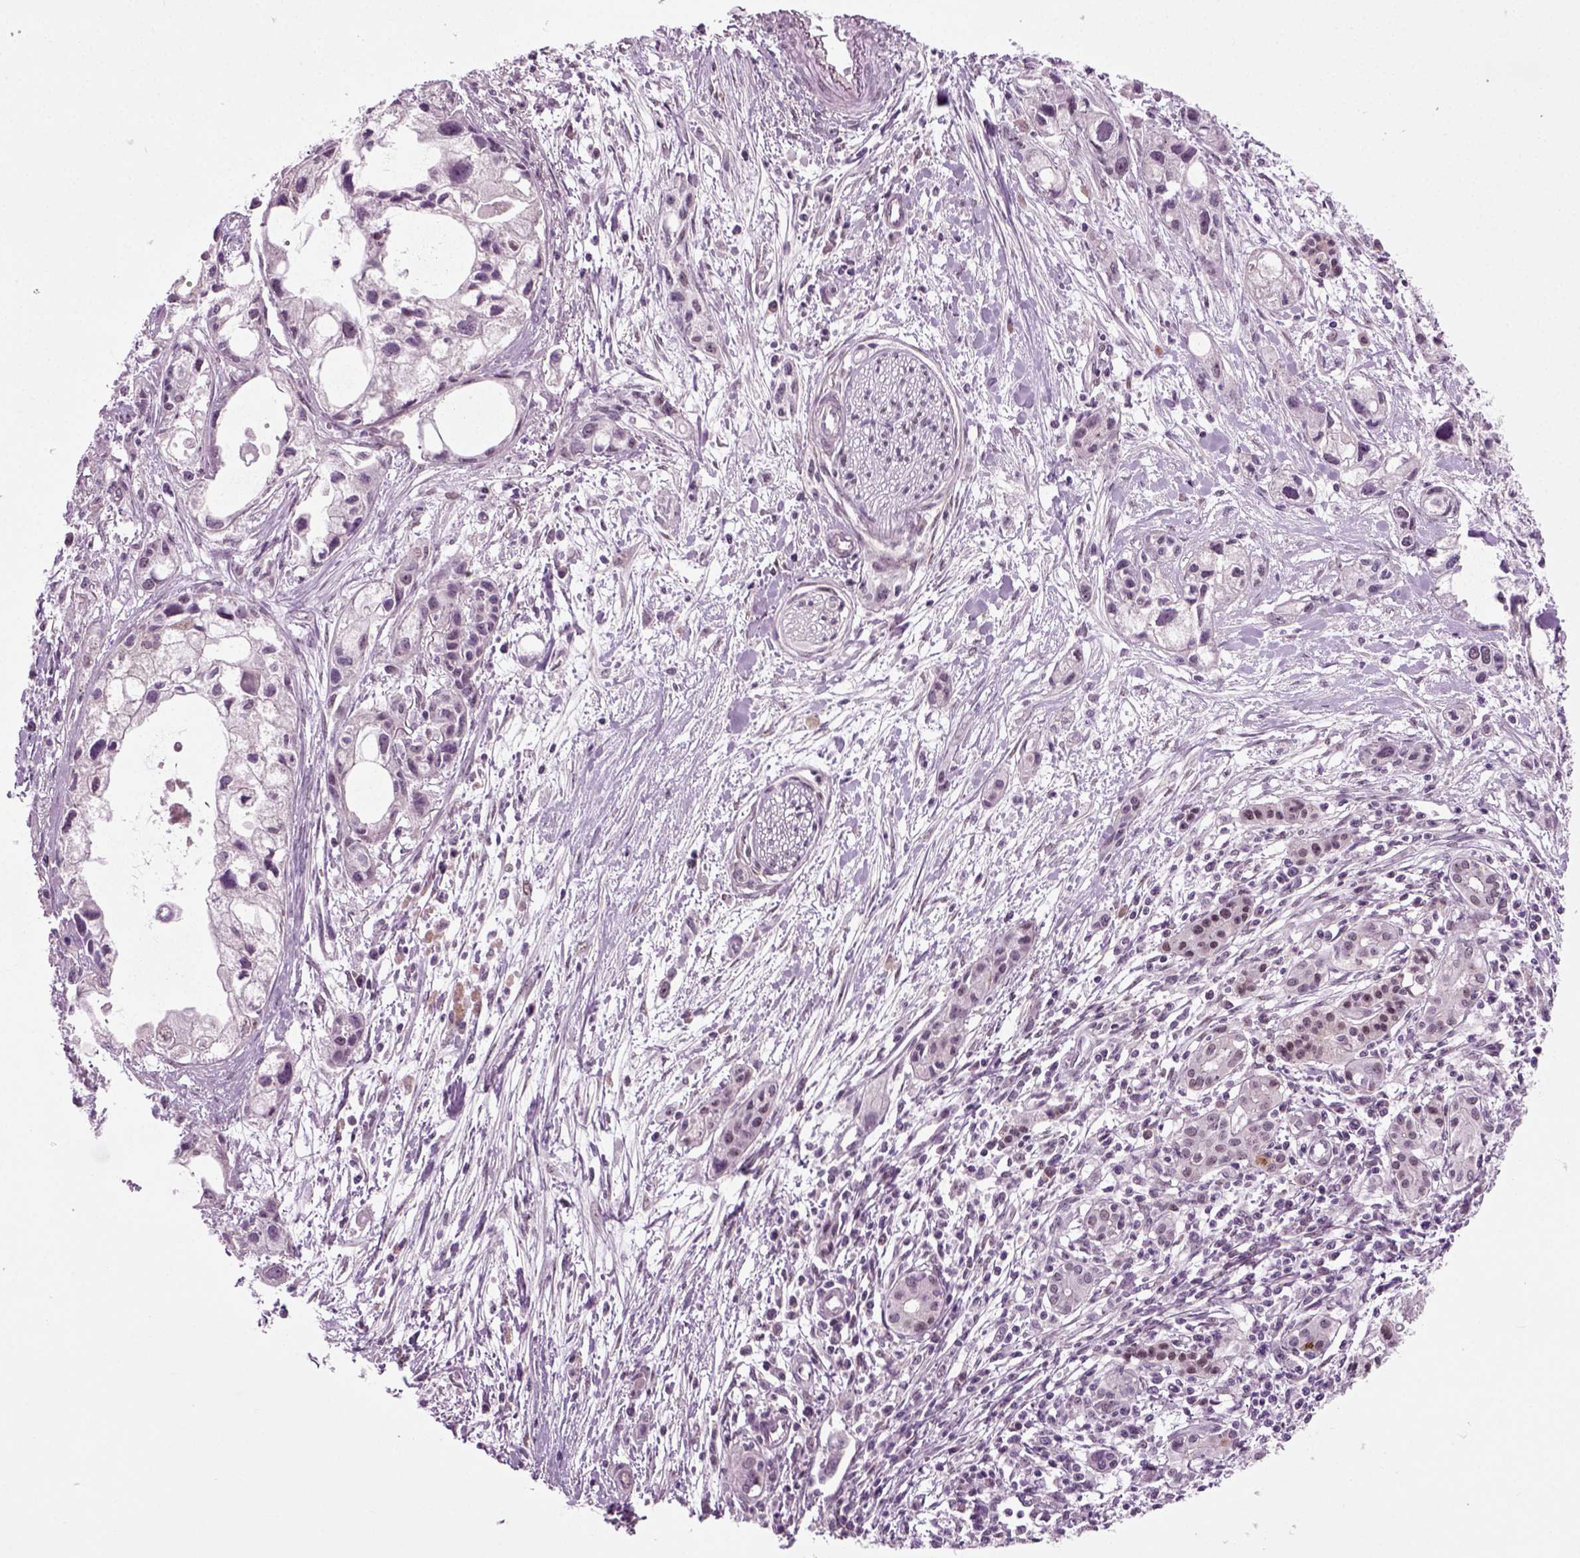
{"staining": {"intensity": "moderate", "quantity": "<25%", "location": "nuclear"}, "tissue": "pancreatic cancer", "cell_type": "Tumor cells", "image_type": "cancer", "snomed": [{"axis": "morphology", "description": "Adenocarcinoma, NOS"}, {"axis": "topography", "description": "Pancreas"}], "caption": "The image demonstrates staining of pancreatic adenocarcinoma, revealing moderate nuclear protein expression (brown color) within tumor cells. (DAB (3,3'-diaminobenzidine) IHC, brown staining for protein, blue staining for nuclei).", "gene": "RCOR3", "patient": {"sex": "female", "age": 61}}